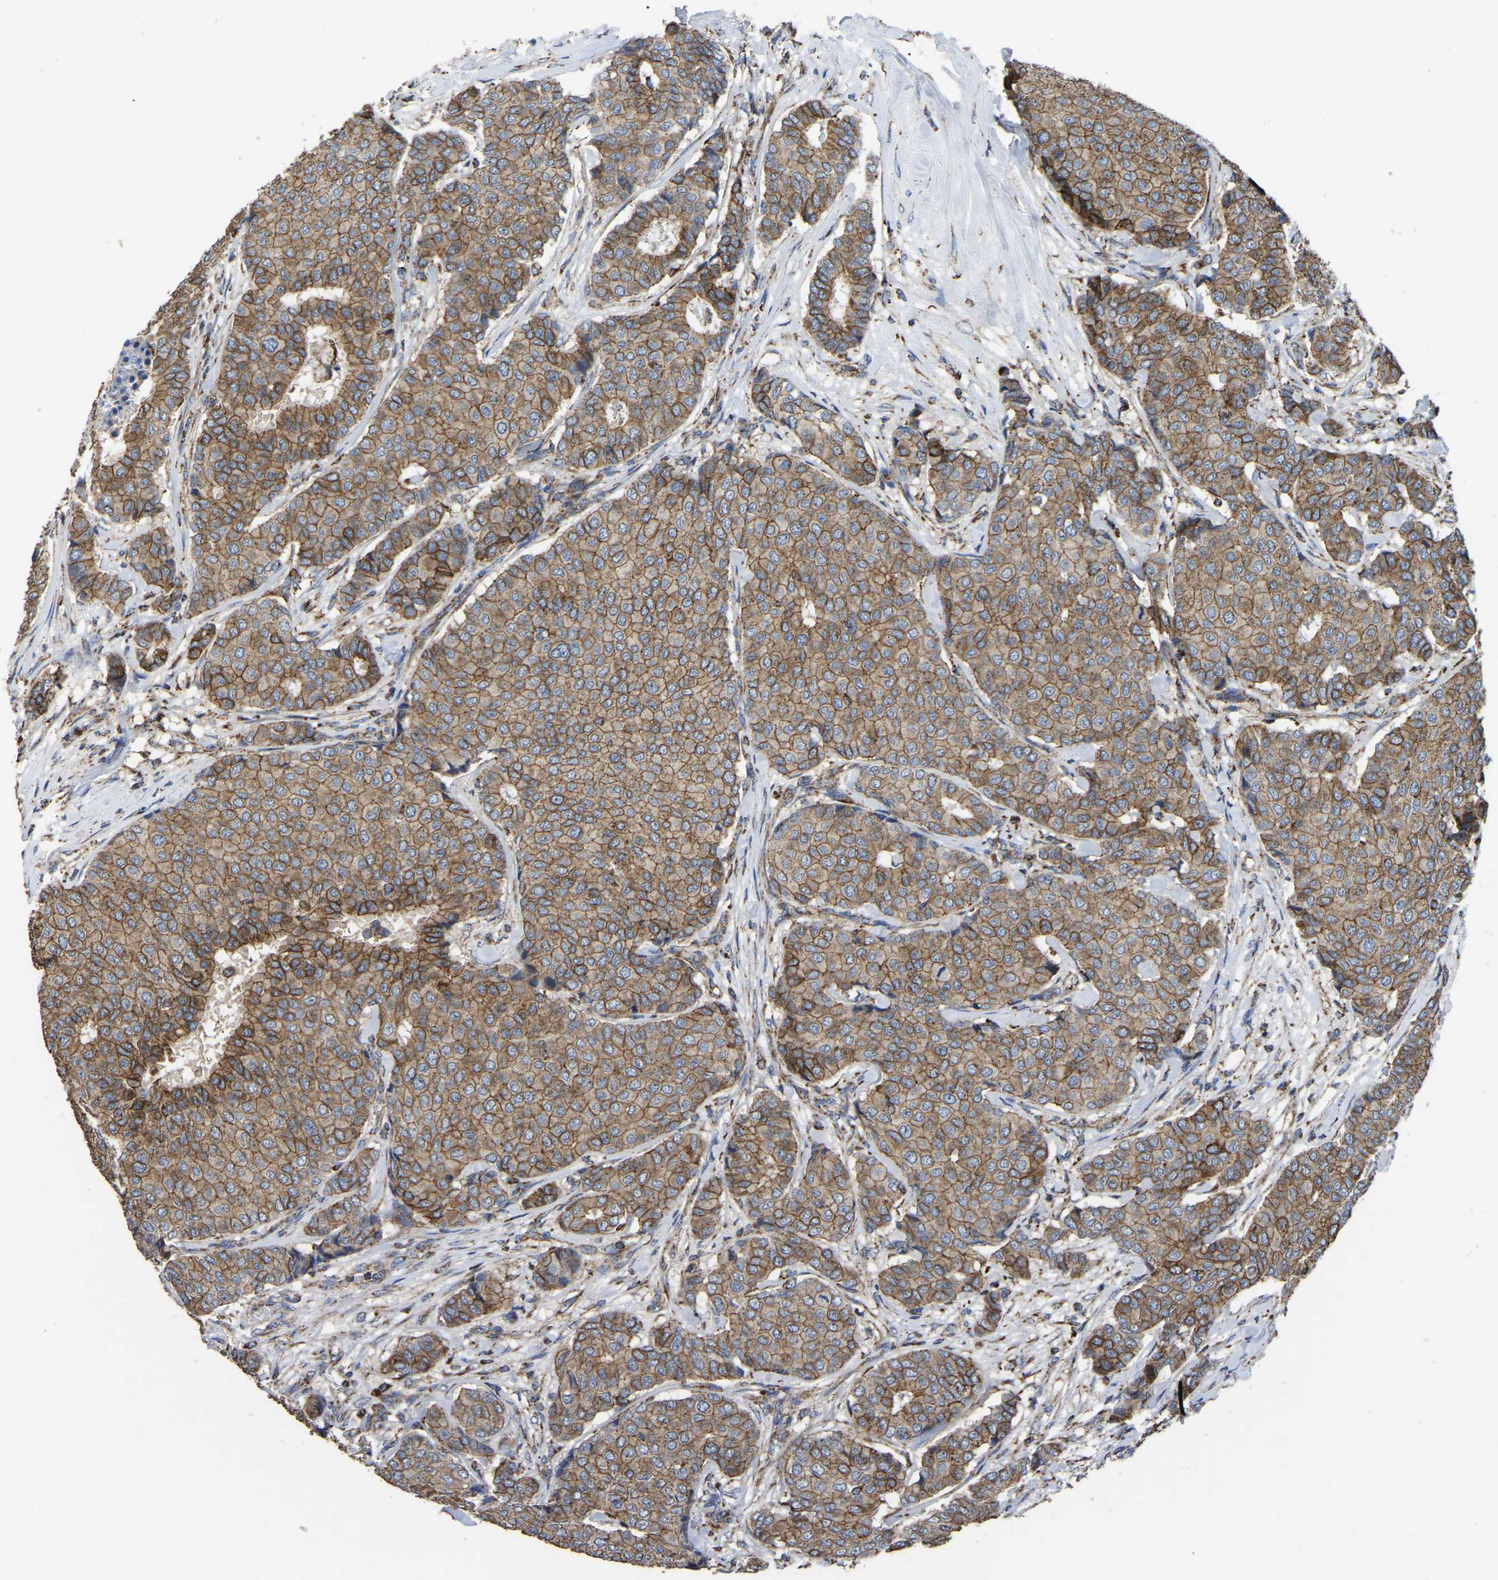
{"staining": {"intensity": "moderate", "quantity": ">75%", "location": "cytoplasmic/membranous"}, "tissue": "breast cancer", "cell_type": "Tumor cells", "image_type": "cancer", "snomed": [{"axis": "morphology", "description": "Duct carcinoma"}, {"axis": "topography", "description": "Breast"}], "caption": "Breast cancer (intraductal carcinoma) stained for a protein (brown) exhibits moderate cytoplasmic/membranous positive staining in approximately >75% of tumor cells.", "gene": "ETFA", "patient": {"sex": "female", "age": 75}}